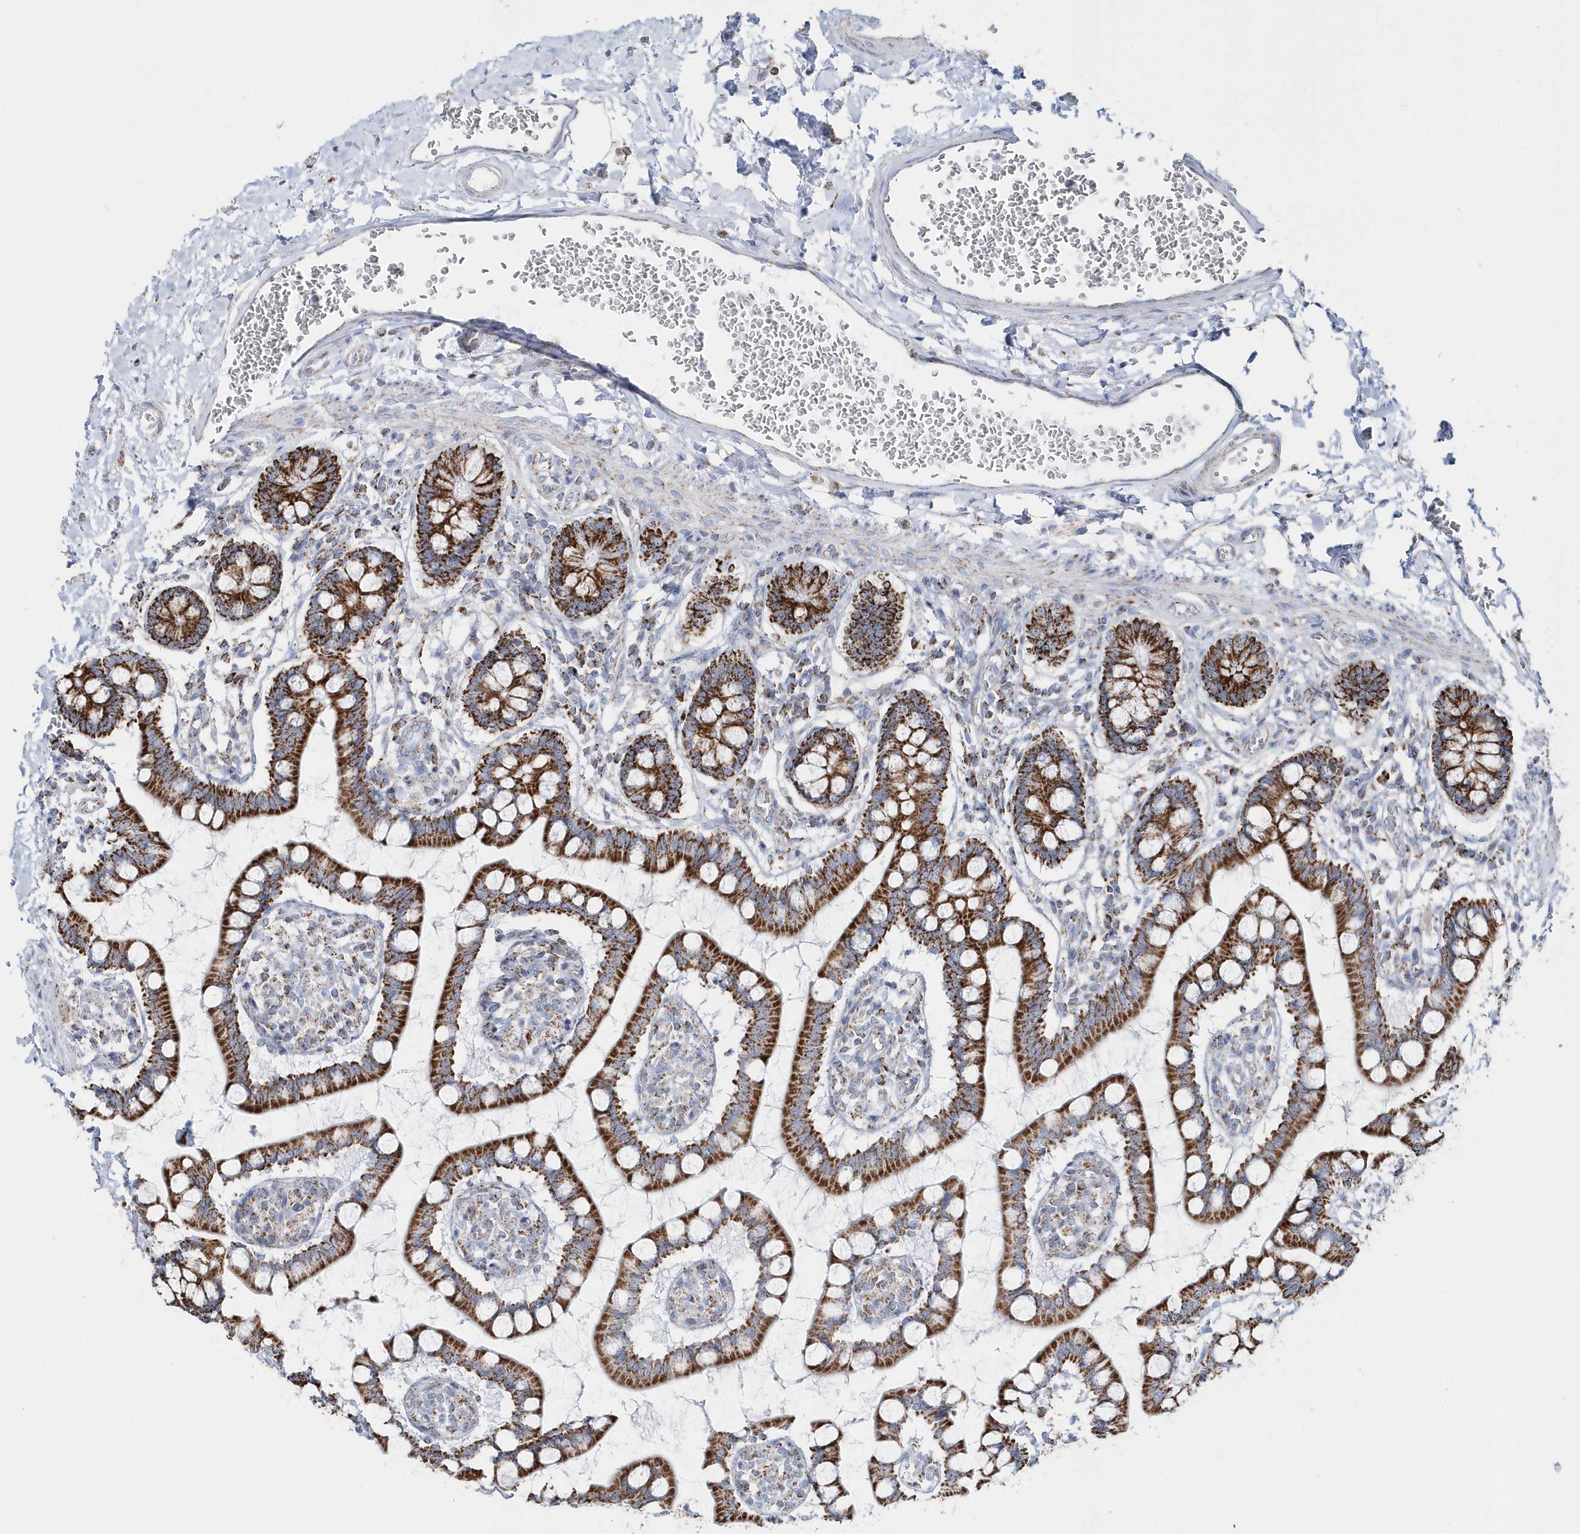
{"staining": {"intensity": "strong", "quantity": ">75%", "location": "cytoplasmic/membranous"}, "tissue": "small intestine", "cell_type": "Glandular cells", "image_type": "normal", "snomed": [{"axis": "morphology", "description": "Normal tissue, NOS"}, {"axis": "topography", "description": "Small intestine"}], "caption": "The image exhibits staining of unremarkable small intestine, revealing strong cytoplasmic/membranous protein staining (brown color) within glandular cells.", "gene": "TMCO6", "patient": {"sex": "male", "age": 52}}